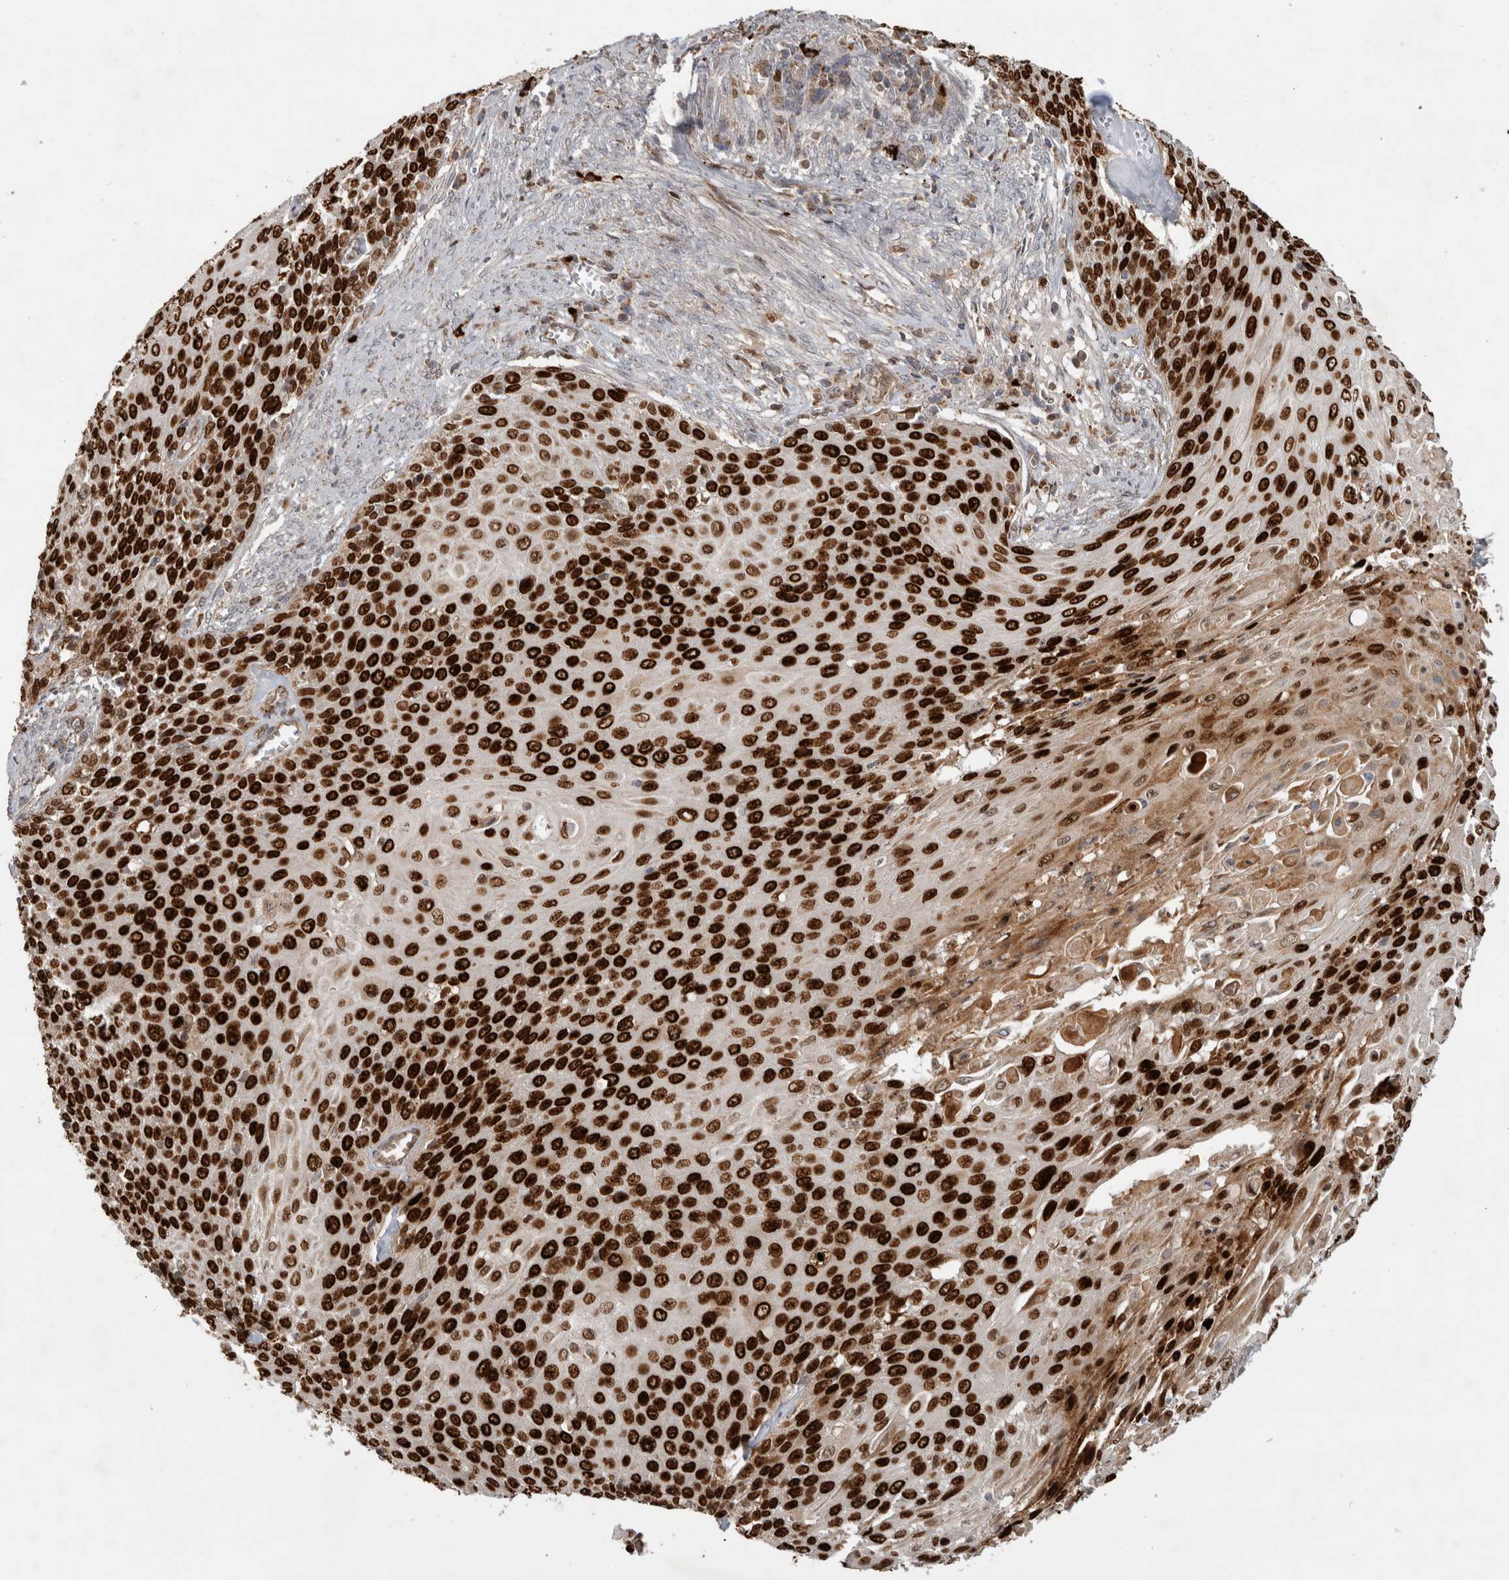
{"staining": {"intensity": "strong", "quantity": ">75%", "location": "cytoplasmic/membranous,nuclear"}, "tissue": "cervical cancer", "cell_type": "Tumor cells", "image_type": "cancer", "snomed": [{"axis": "morphology", "description": "Squamous cell carcinoma, NOS"}, {"axis": "topography", "description": "Cervix"}], "caption": "Tumor cells demonstrate high levels of strong cytoplasmic/membranous and nuclear expression in about >75% of cells in human squamous cell carcinoma (cervical).", "gene": "INSRR", "patient": {"sex": "female", "age": 39}}